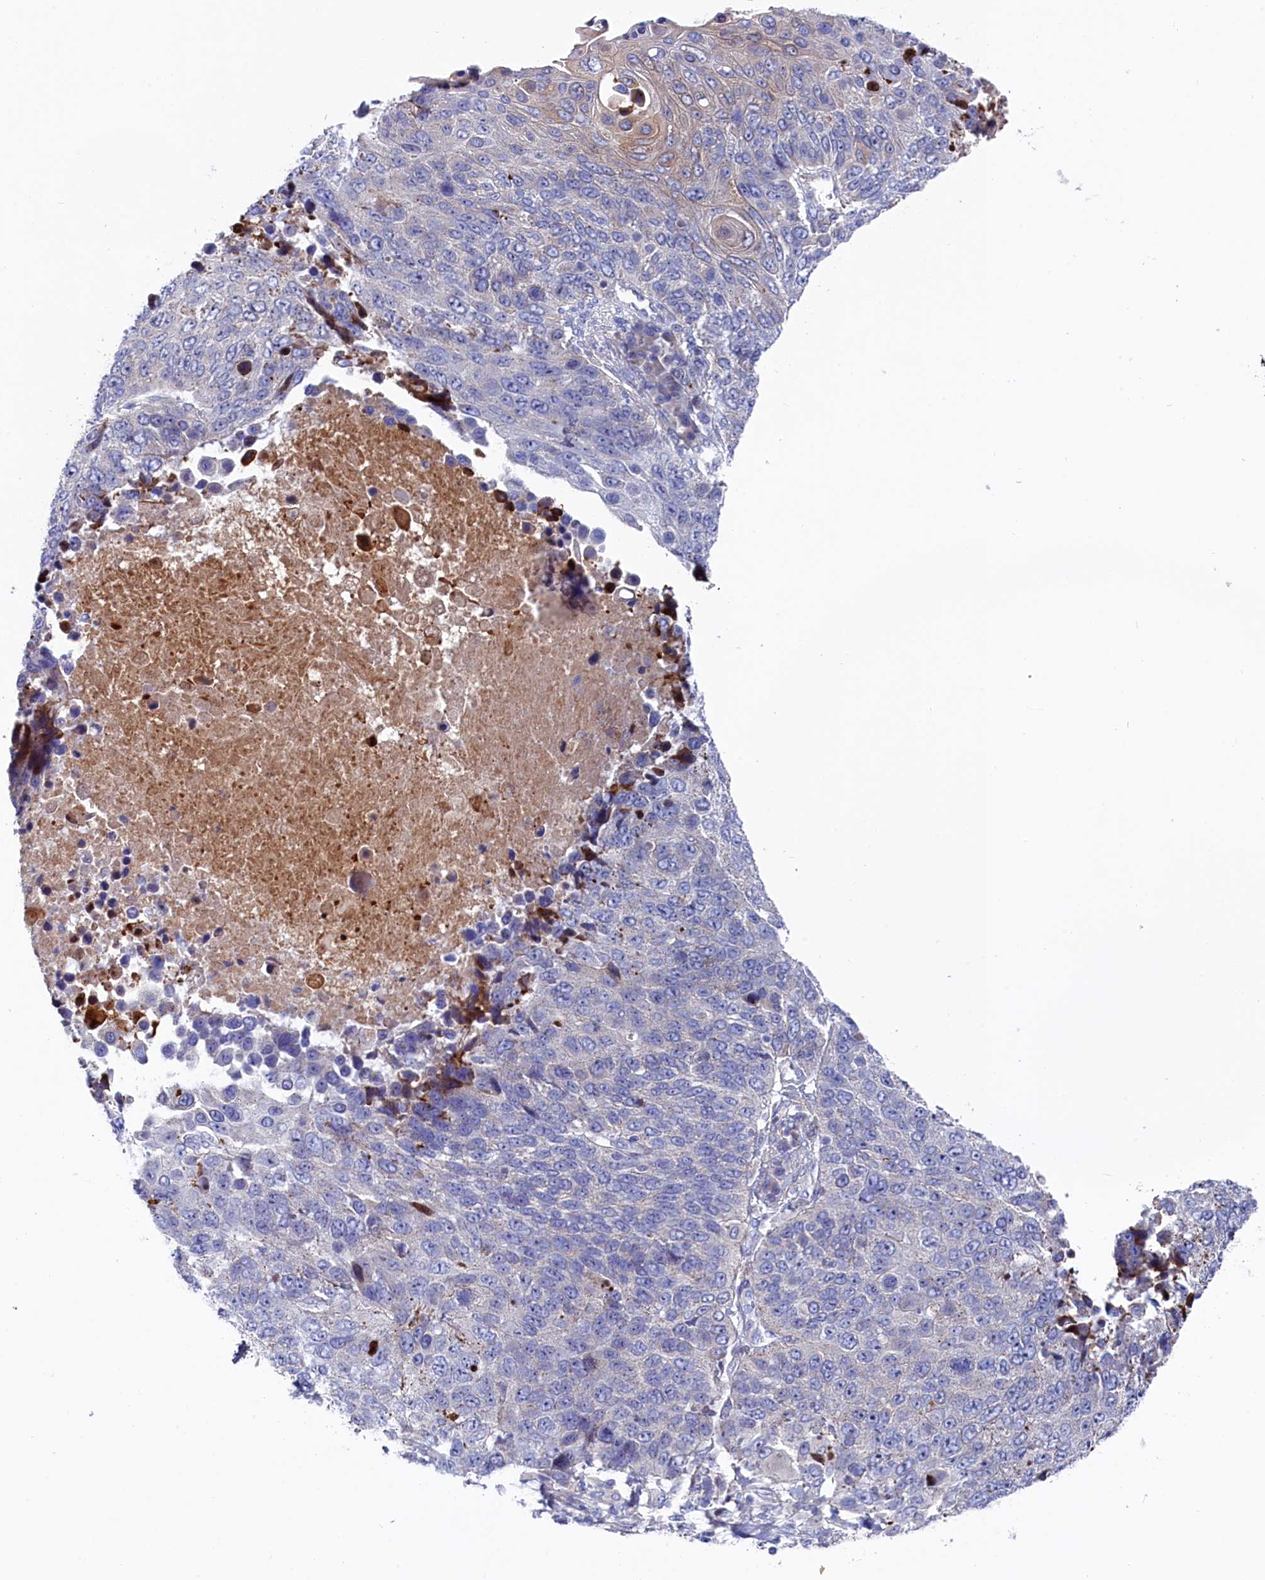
{"staining": {"intensity": "weak", "quantity": "<25%", "location": "cytoplasmic/membranous"}, "tissue": "lung cancer", "cell_type": "Tumor cells", "image_type": "cancer", "snomed": [{"axis": "morphology", "description": "Normal tissue, NOS"}, {"axis": "morphology", "description": "Squamous cell carcinoma, NOS"}, {"axis": "topography", "description": "Lymph node"}, {"axis": "topography", "description": "Lung"}], "caption": "Immunohistochemistry (IHC) image of neoplastic tissue: human lung cancer stained with DAB reveals no significant protein expression in tumor cells.", "gene": "NUDT7", "patient": {"sex": "male", "age": 66}}